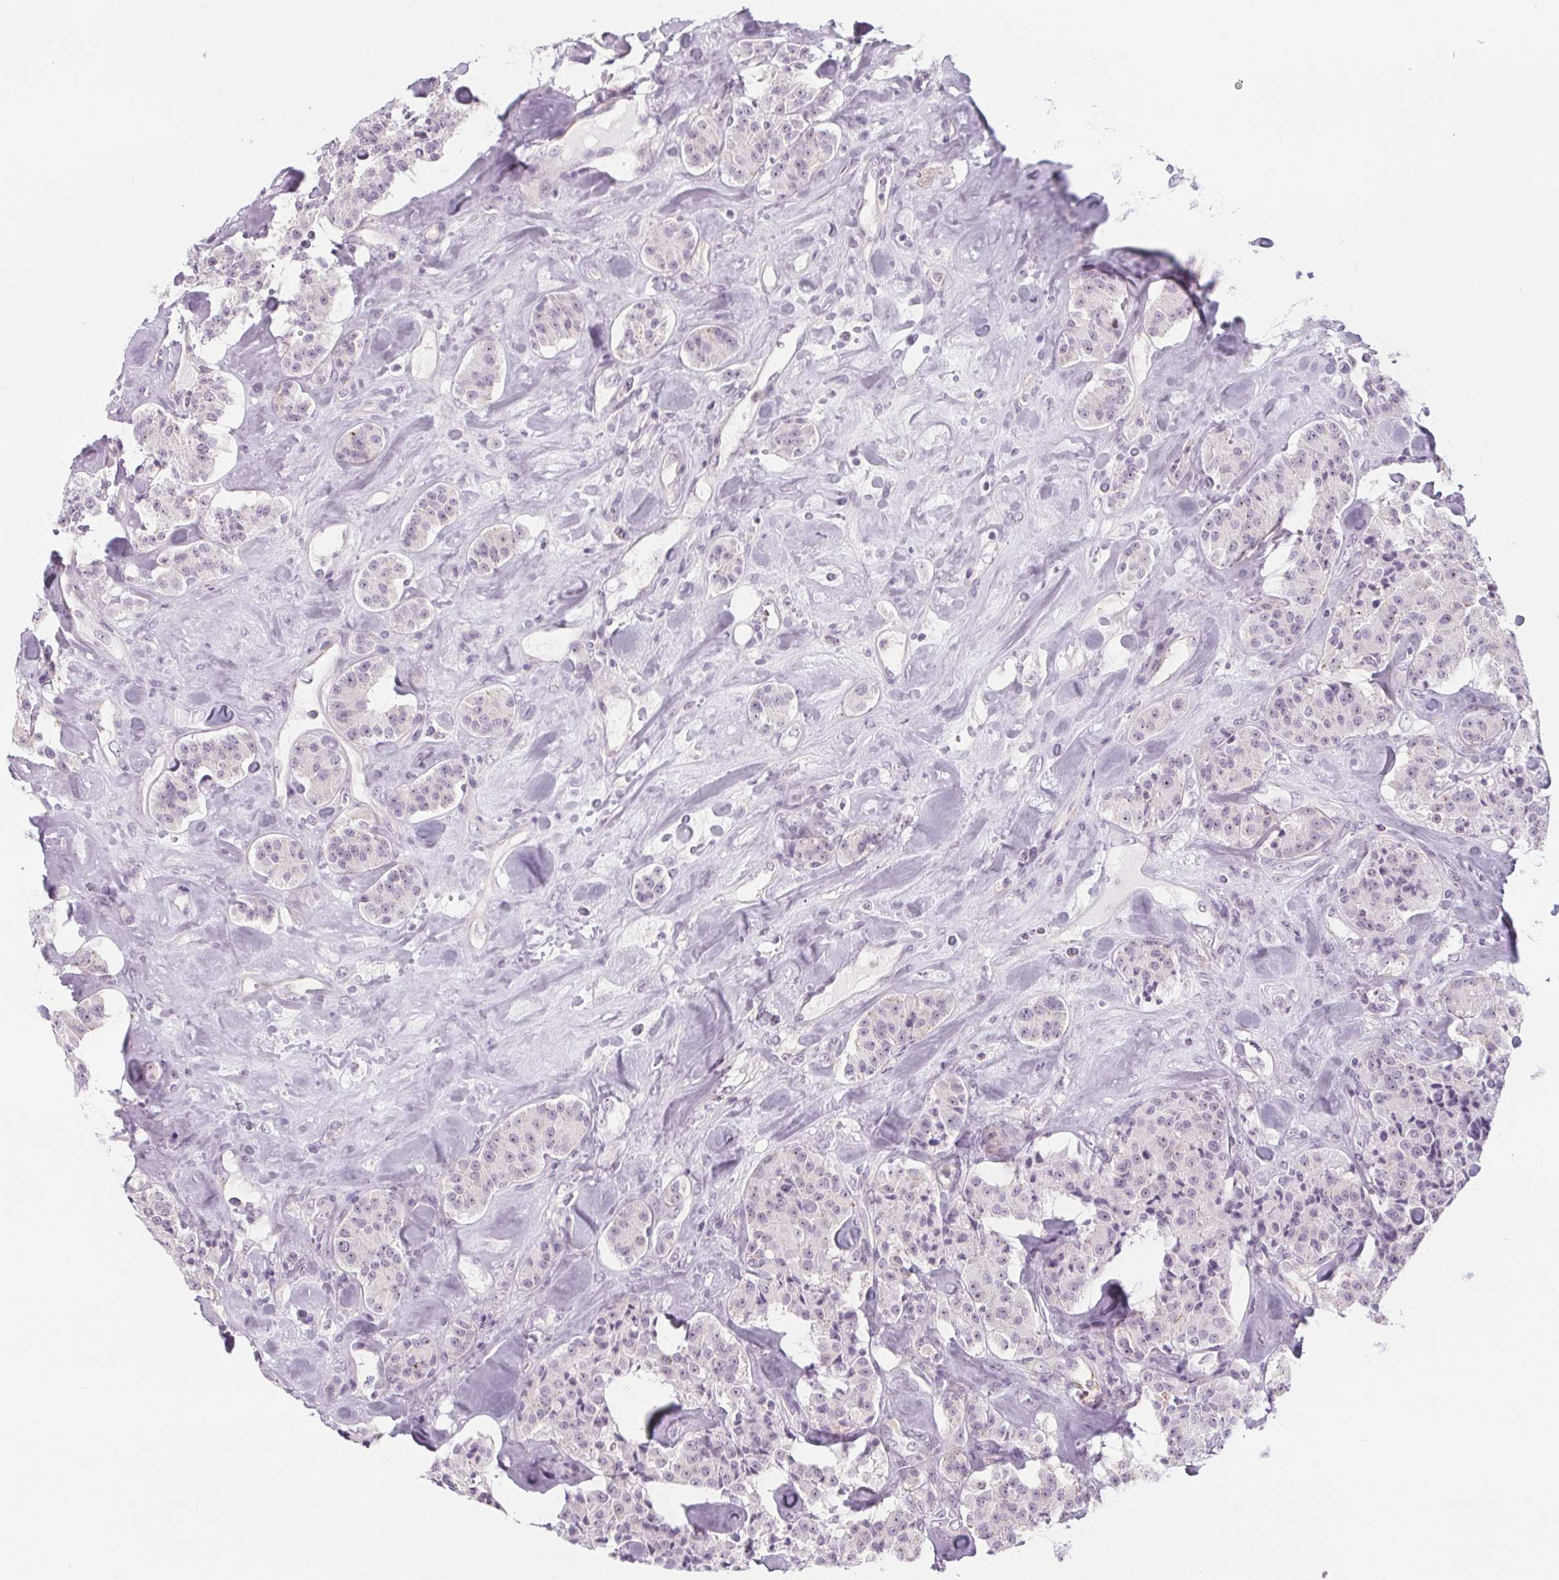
{"staining": {"intensity": "weak", "quantity": "<25%", "location": "nuclear"}, "tissue": "carcinoid", "cell_type": "Tumor cells", "image_type": "cancer", "snomed": [{"axis": "morphology", "description": "Carcinoid, malignant, NOS"}, {"axis": "topography", "description": "Pancreas"}], "caption": "Immunohistochemical staining of human carcinoid exhibits no significant expression in tumor cells.", "gene": "NOLC1", "patient": {"sex": "male", "age": 41}}